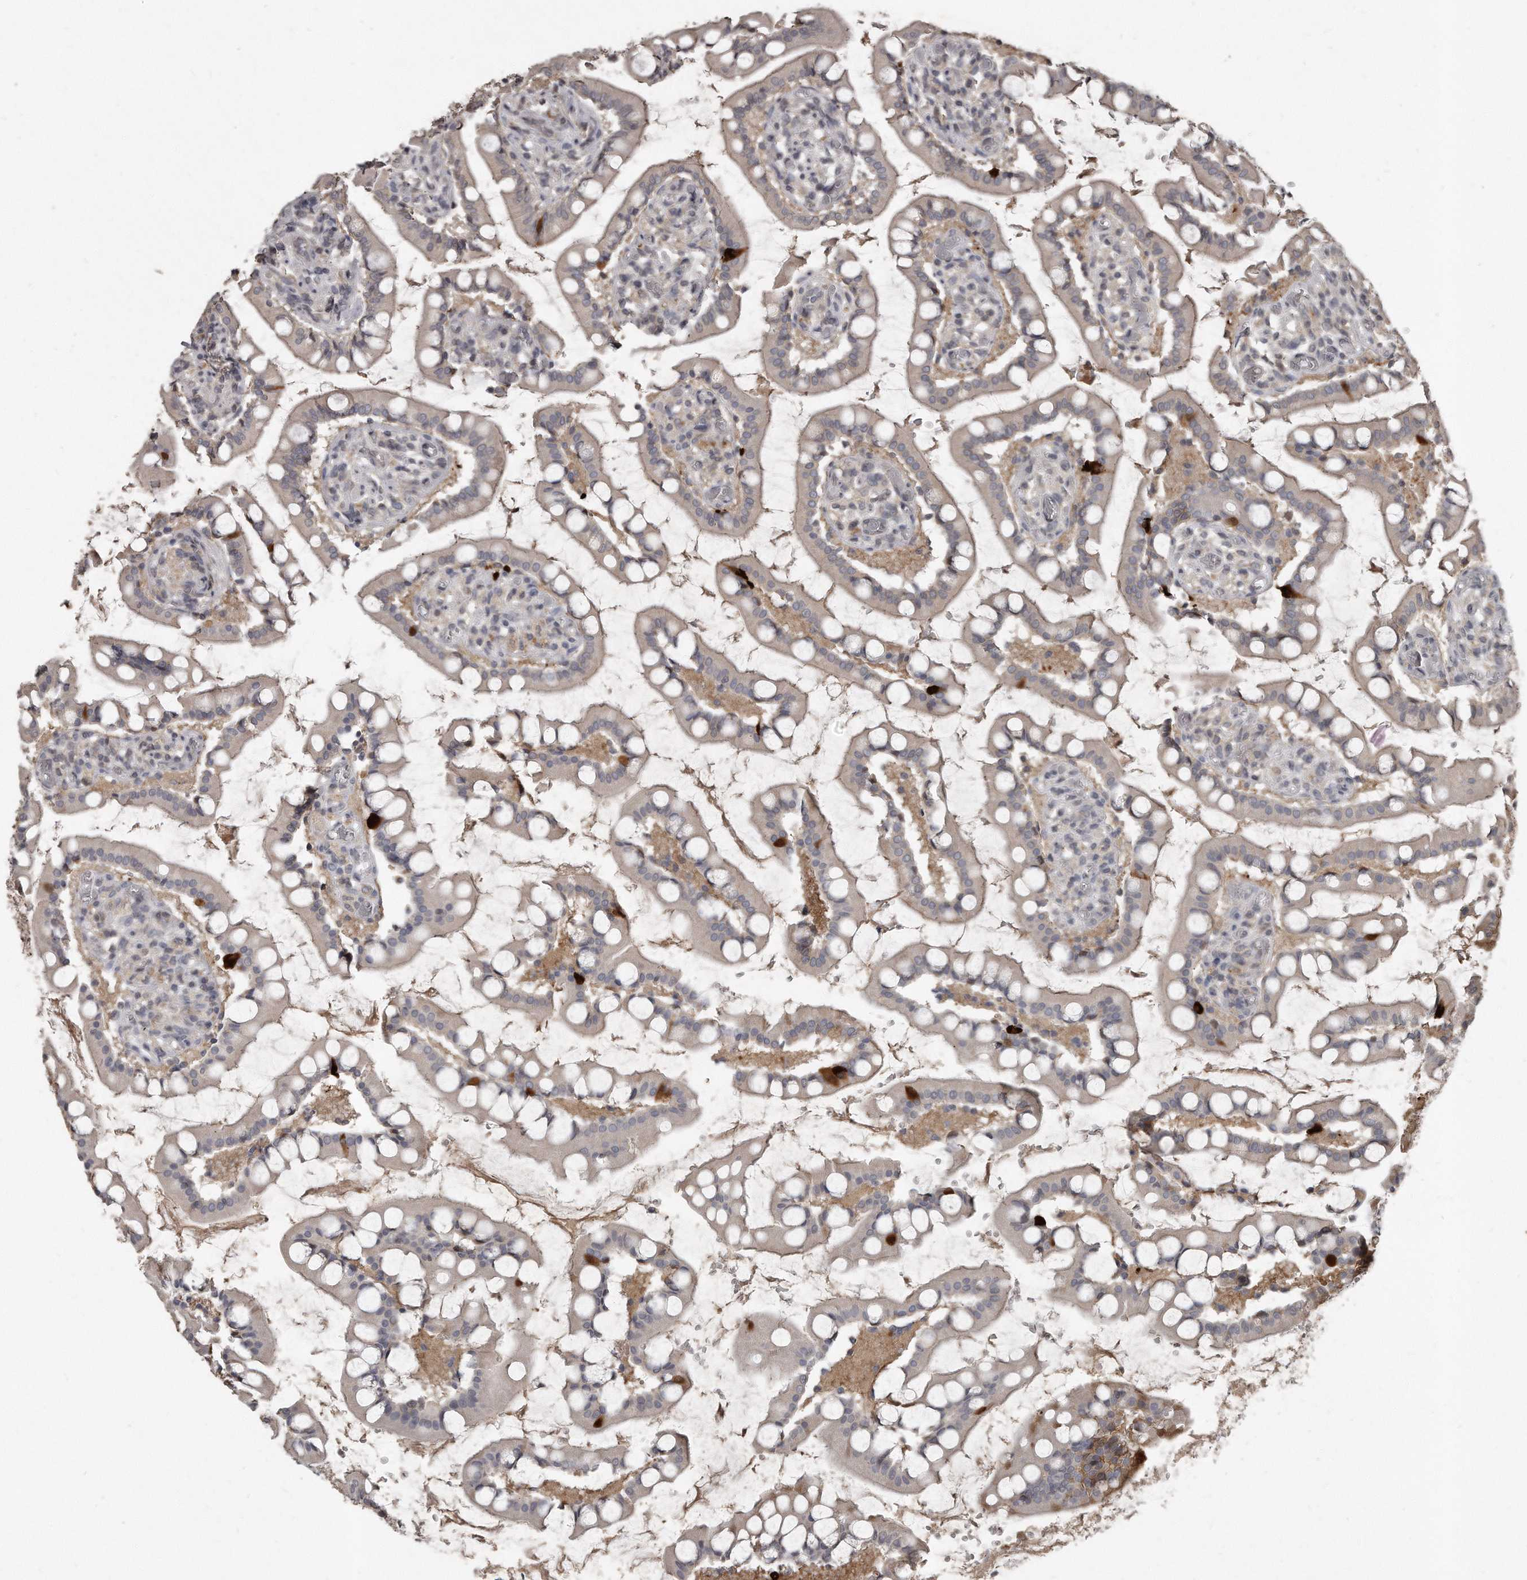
{"staining": {"intensity": "strong", "quantity": "<25%", "location": "cytoplasmic/membranous"}, "tissue": "small intestine", "cell_type": "Glandular cells", "image_type": "normal", "snomed": [{"axis": "morphology", "description": "Normal tissue, NOS"}, {"axis": "topography", "description": "Small intestine"}], "caption": "Immunohistochemistry photomicrograph of unremarkable small intestine: small intestine stained using IHC exhibits medium levels of strong protein expression localized specifically in the cytoplasmic/membranous of glandular cells, appearing as a cytoplasmic/membranous brown color.", "gene": "GCH1", "patient": {"sex": "male", "age": 52}}